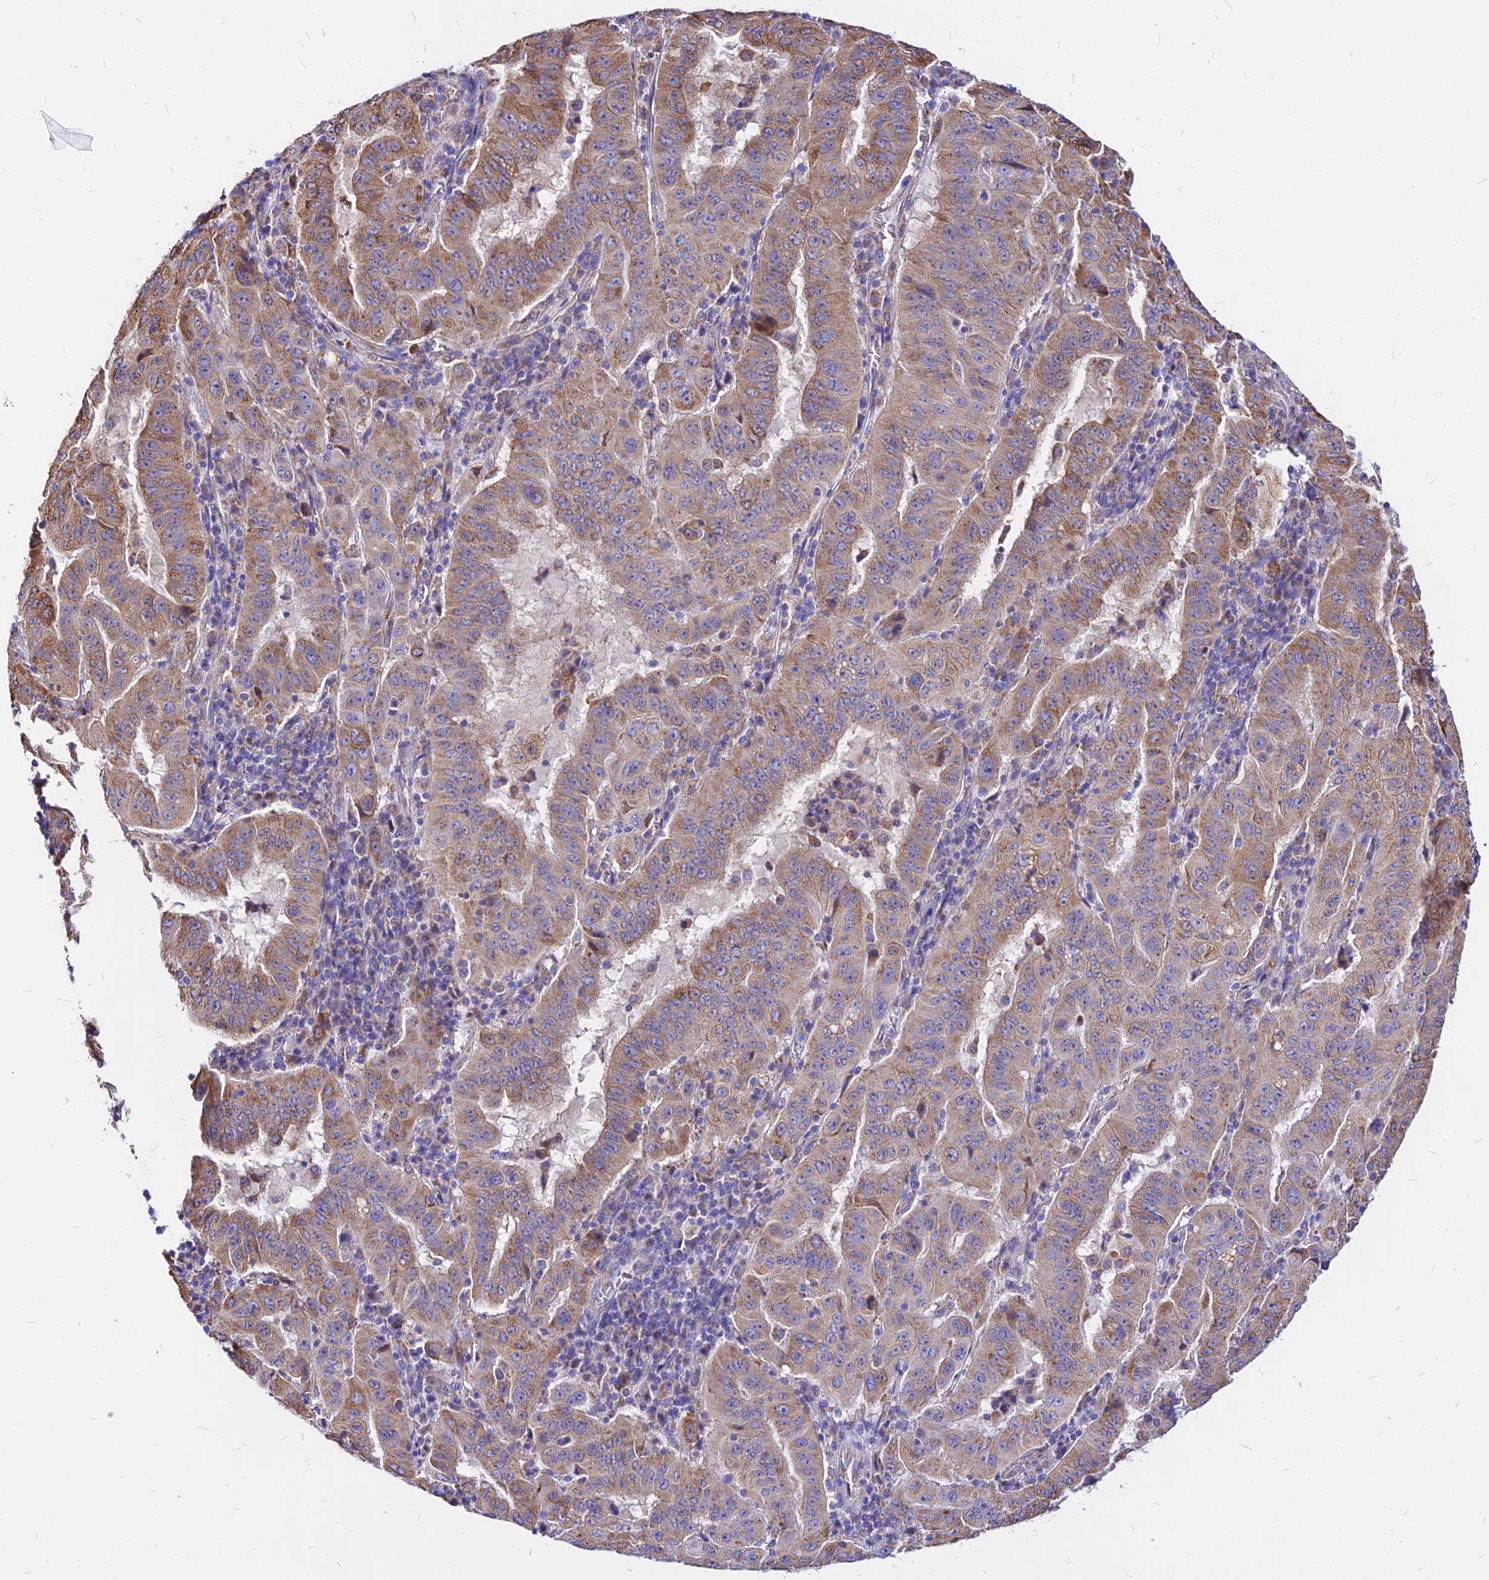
{"staining": {"intensity": "moderate", "quantity": ">75%", "location": "cytoplasmic/membranous"}, "tissue": "pancreatic cancer", "cell_type": "Tumor cells", "image_type": "cancer", "snomed": [{"axis": "morphology", "description": "Adenocarcinoma, NOS"}, {"axis": "topography", "description": "Pancreas"}], "caption": "There is medium levels of moderate cytoplasmic/membranous positivity in tumor cells of adenocarcinoma (pancreatic), as demonstrated by immunohistochemical staining (brown color).", "gene": "MRPL3", "patient": {"sex": "male", "age": 63}}